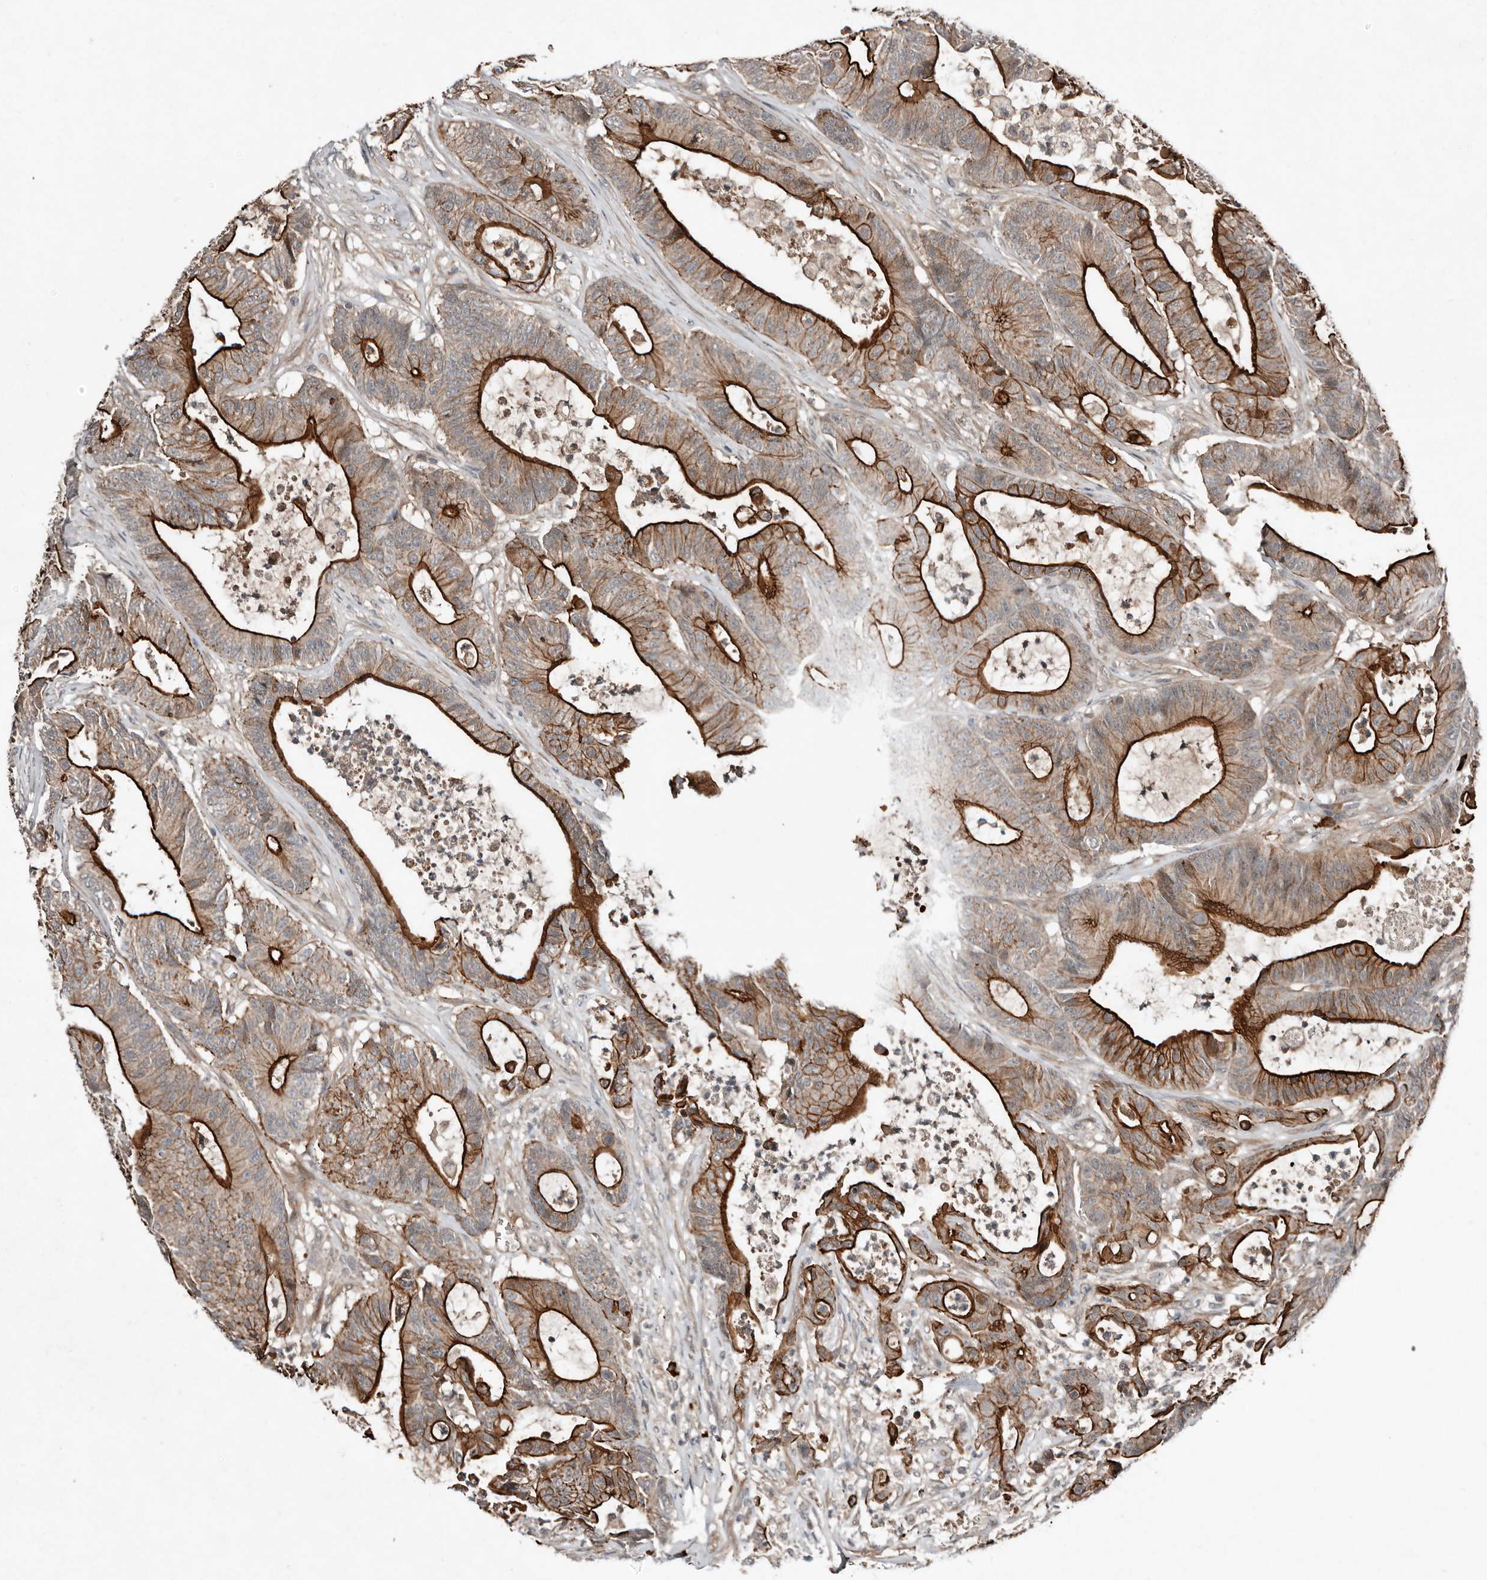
{"staining": {"intensity": "strong", "quantity": "25%-75%", "location": "cytoplasmic/membranous"}, "tissue": "colorectal cancer", "cell_type": "Tumor cells", "image_type": "cancer", "snomed": [{"axis": "morphology", "description": "Adenocarcinoma, NOS"}, {"axis": "topography", "description": "Colon"}], "caption": "Protein staining of colorectal cancer (adenocarcinoma) tissue exhibits strong cytoplasmic/membranous expression in about 25%-75% of tumor cells.", "gene": "TEAD3", "patient": {"sex": "female", "age": 84}}